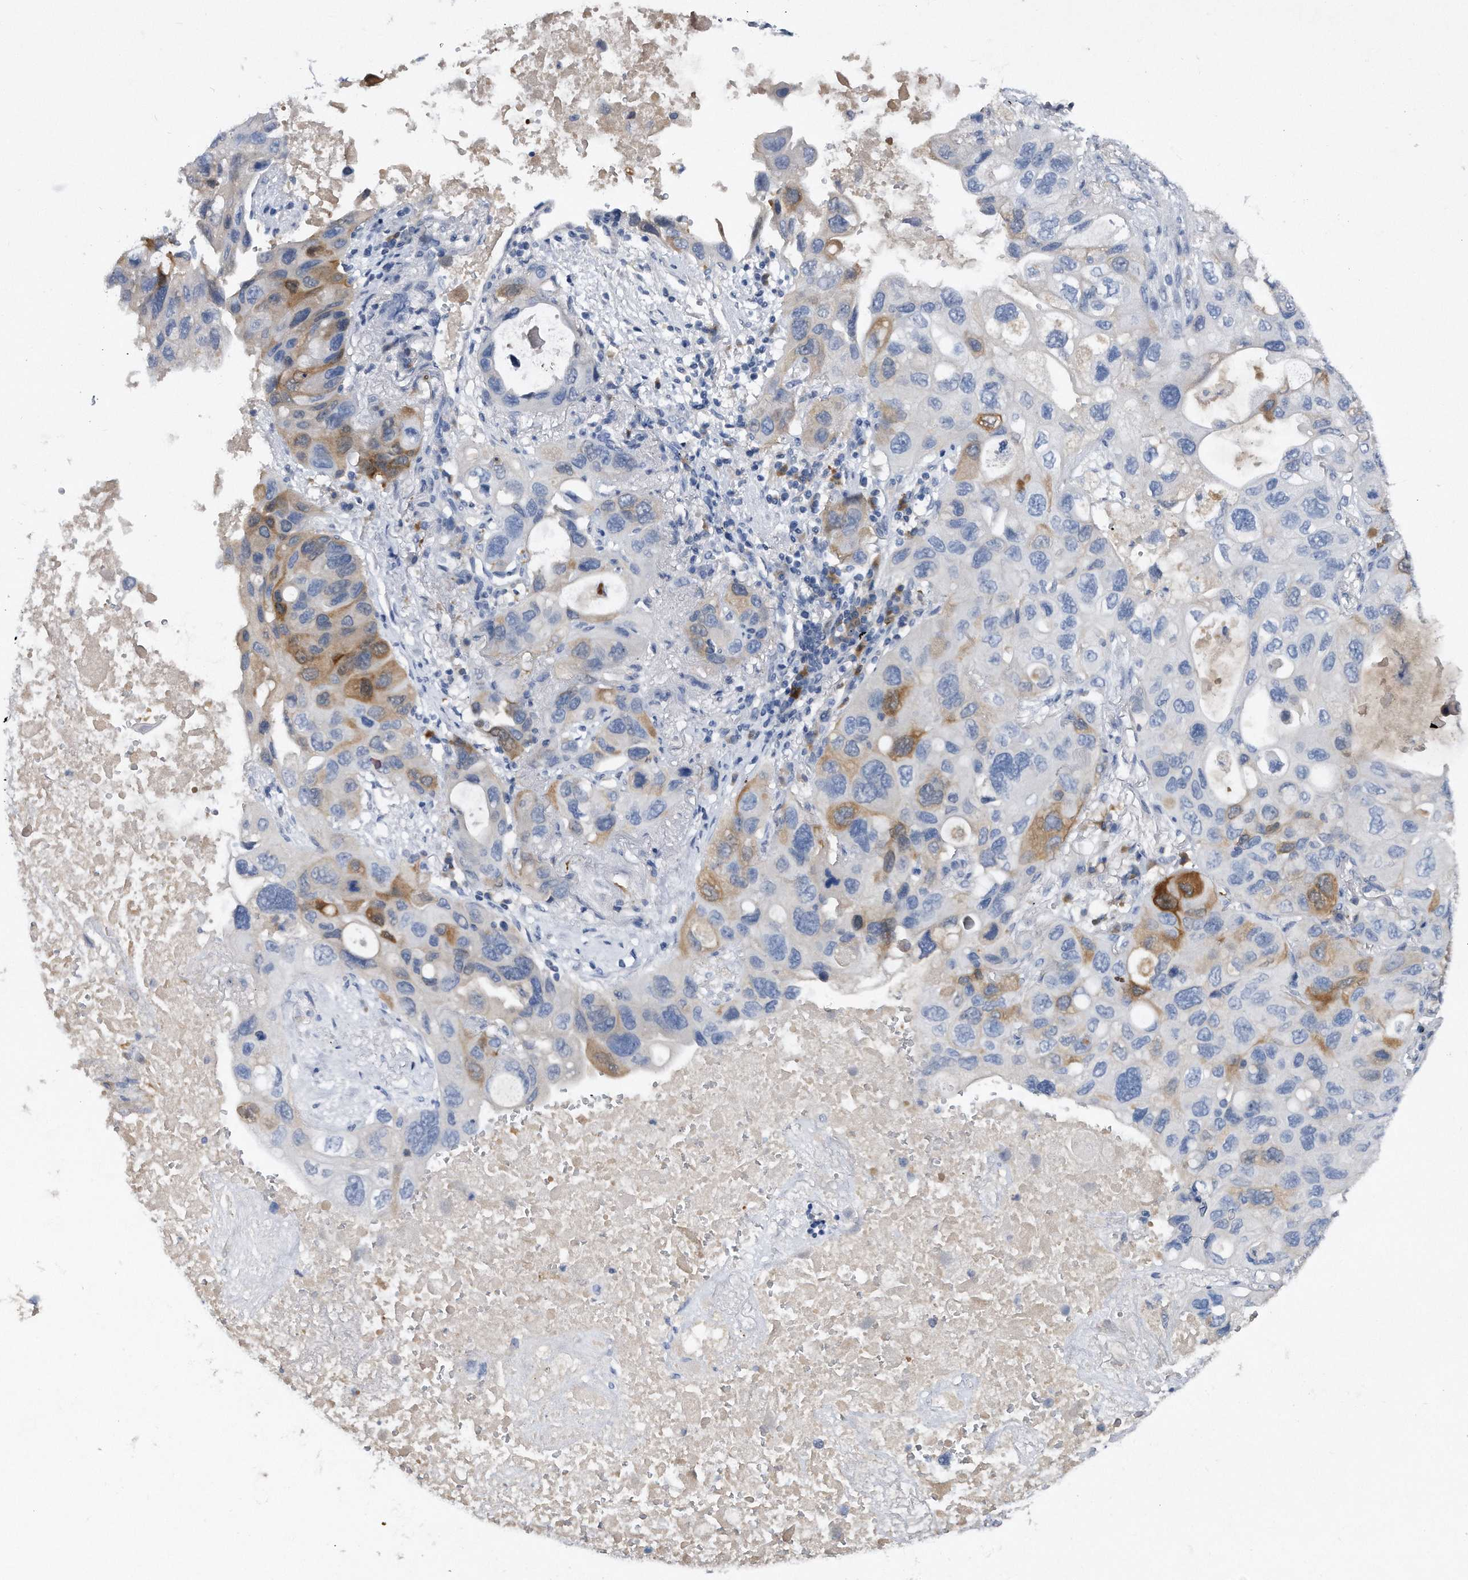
{"staining": {"intensity": "moderate", "quantity": "<25%", "location": "cytoplasmic/membranous"}, "tissue": "lung cancer", "cell_type": "Tumor cells", "image_type": "cancer", "snomed": [{"axis": "morphology", "description": "Squamous cell carcinoma, NOS"}, {"axis": "topography", "description": "Lung"}], "caption": "An image of lung cancer stained for a protein displays moderate cytoplasmic/membranous brown staining in tumor cells. (brown staining indicates protein expression, while blue staining denotes nuclei).", "gene": "ASNS", "patient": {"sex": "female", "age": 73}}